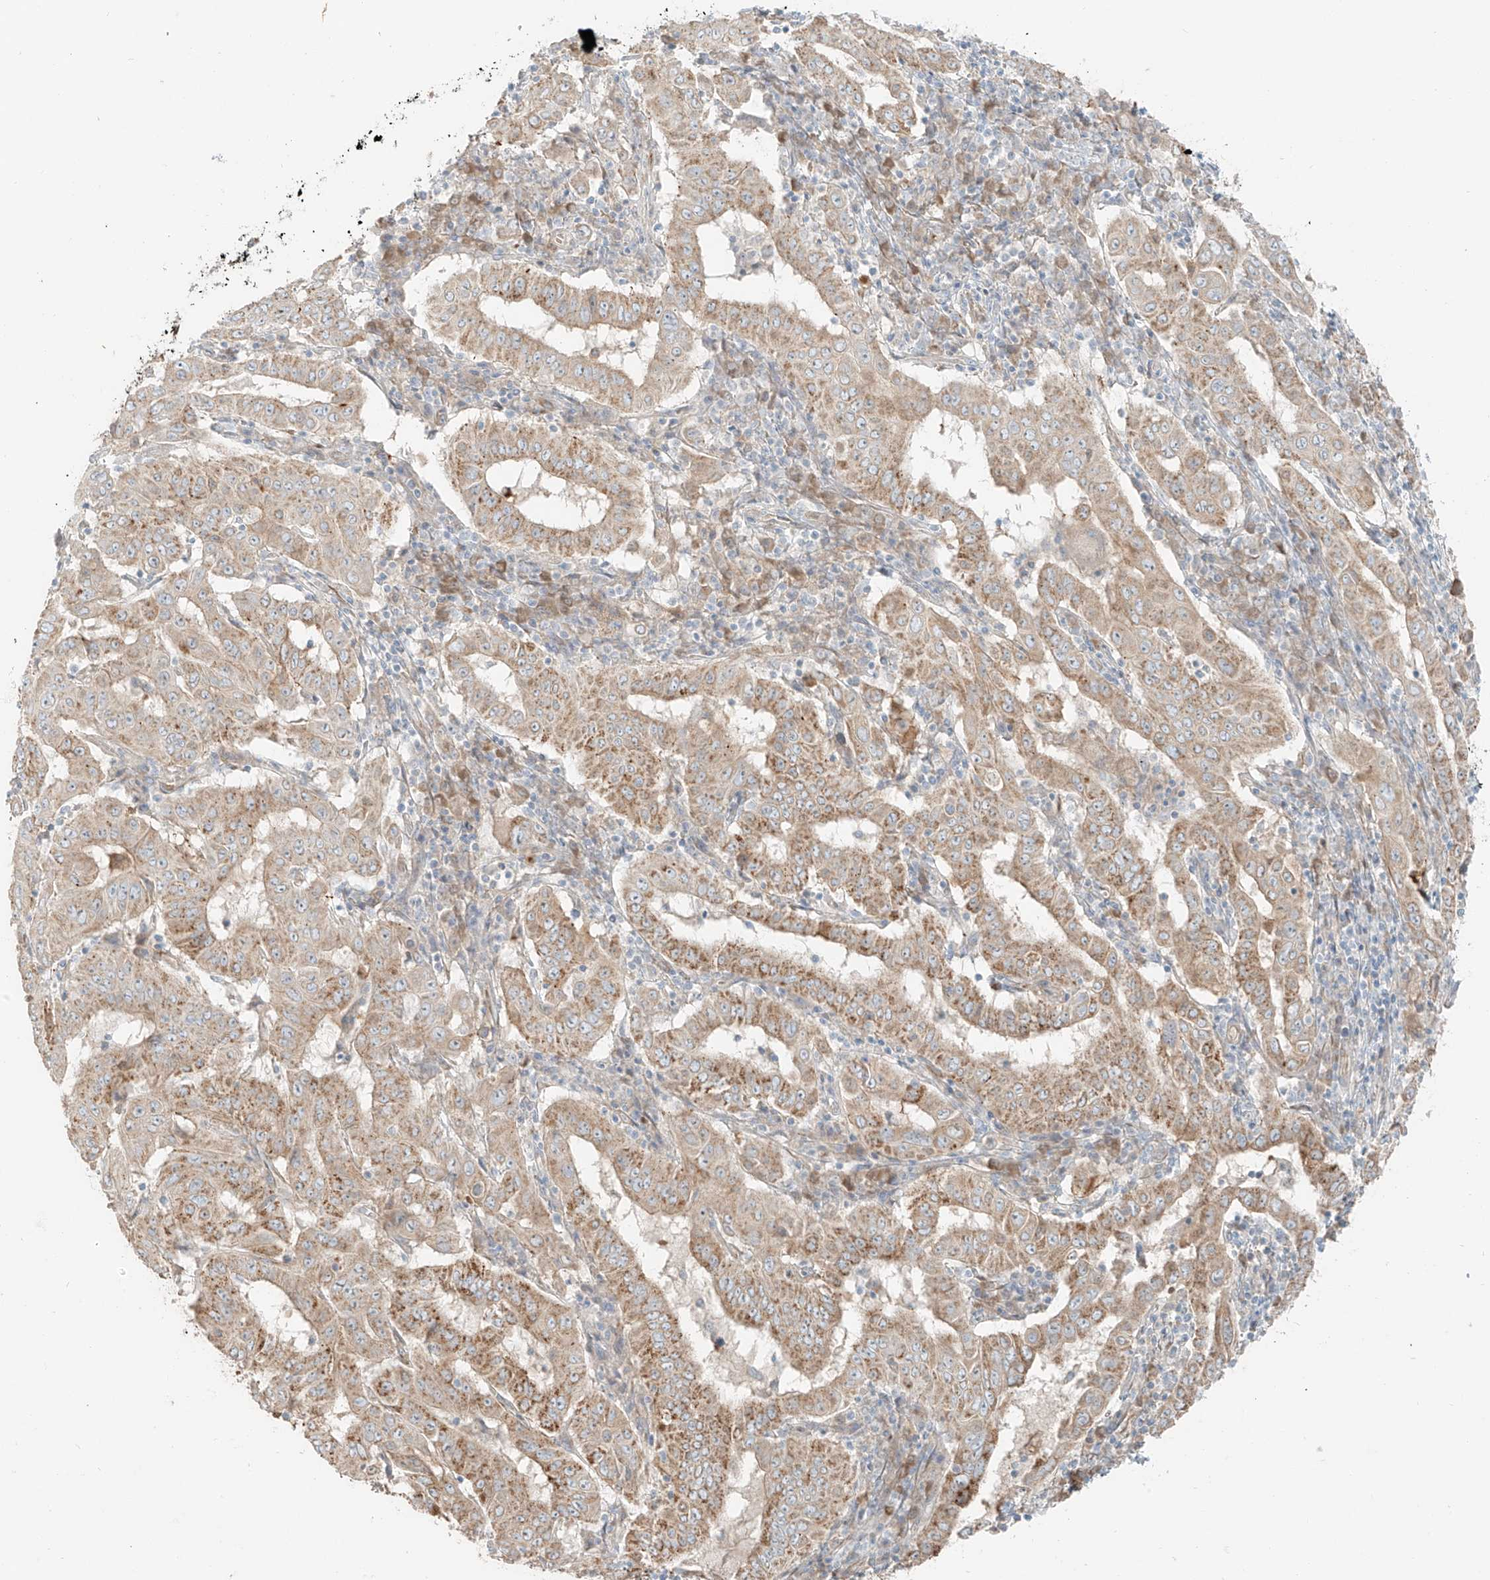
{"staining": {"intensity": "moderate", "quantity": "25%-75%", "location": "cytoplasmic/membranous"}, "tissue": "pancreatic cancer", "cell_type": "Tumor cells", "image_type": "cancer", "snomed": [{"axis": "morphology", "description": "Adenocarcinoma, NOS"}, {"axis": "topography", "description": "Pancreas"}], "caption": "High-power microscopy captured an IHC micrograph of pancreatic cancer, revealing moderate cytoplasmic/membranous positivity in approximately 25%-75% of tumor cells.", "gene": "FSTL1", "patient": {"sex": "male", "age": 63}}